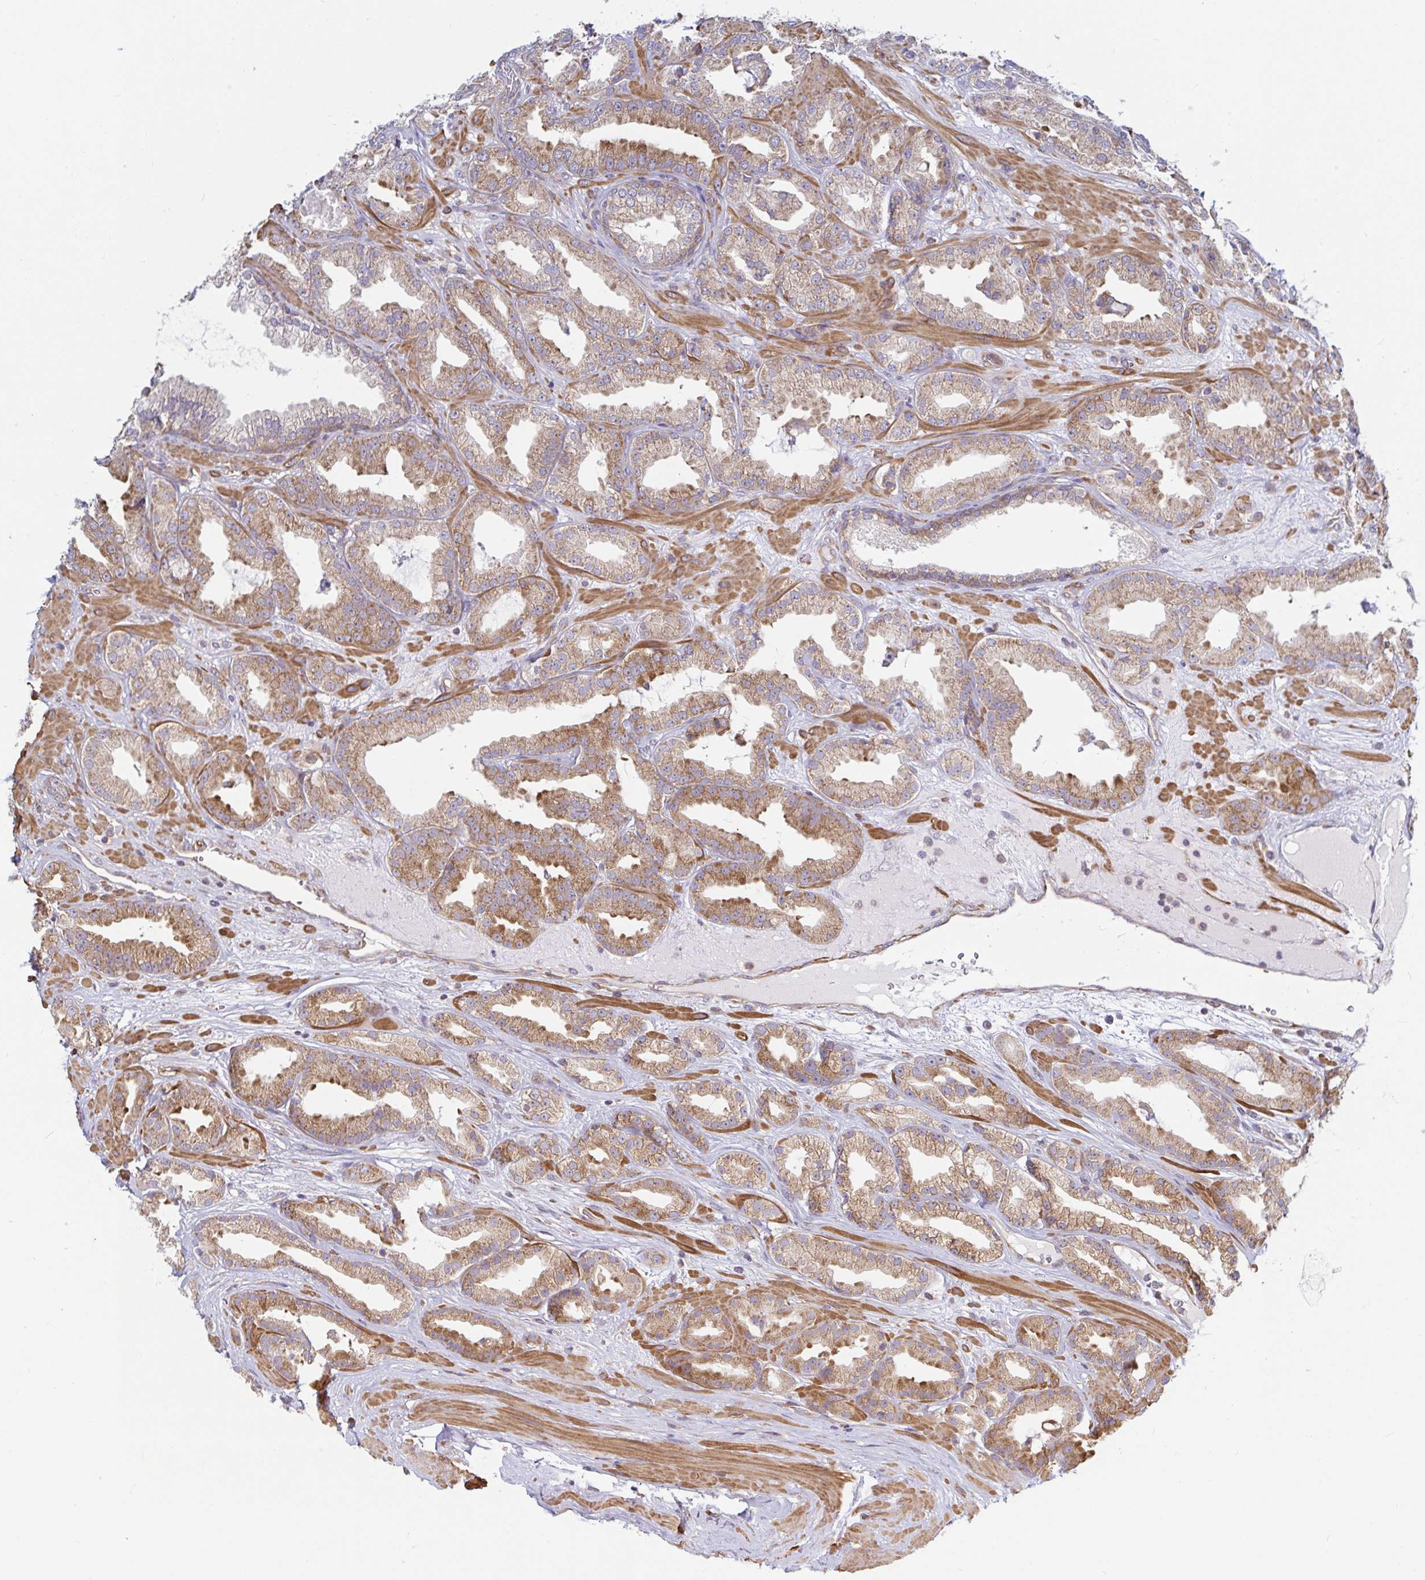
{"staining": {"intensity": "moderate", "quantity": ">75%", "location": "cytoplasmic/membranous"}, "tissue": "prostate cancer", "cell_type": "Tumor cells", "image_type": "cancer", "snomed": [{"axis": "morphology", "description": "Adenocarcinoma, Low grade"}, {"axis": "topography", "description": "Prostate"}], "caption": "DAB (3,3'-diaminobenzidine) immunohistochemical staining of prostate cancer reveals moderate cytoplasmic/membranous protein positivity in about >75% of tumor cells.", "gene": "LARP1", "patient": {"sex": "male", "age": 61}}